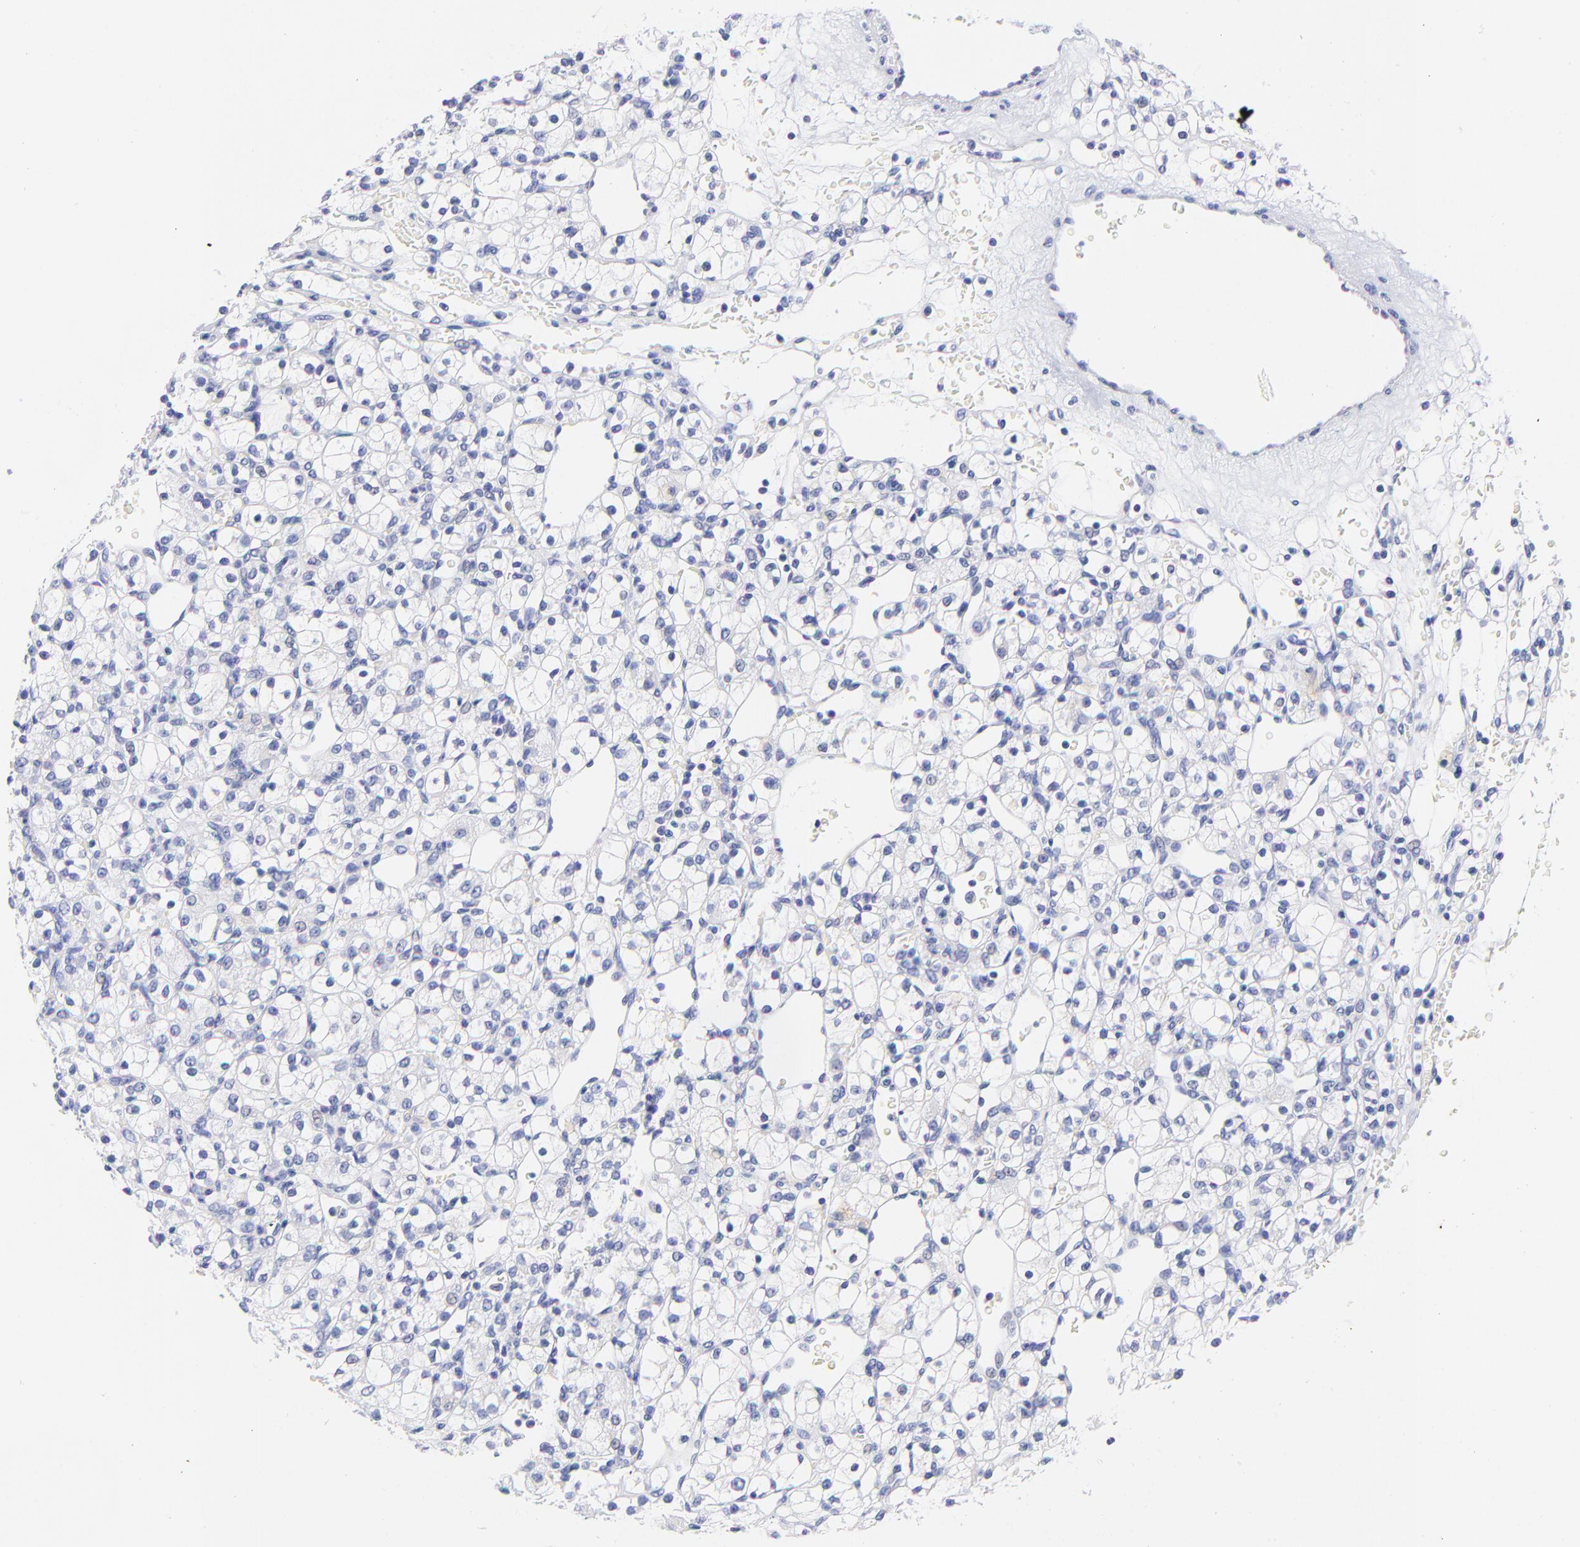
{"staining": {"intensity": "negative", "quantity": "none", "location": "none"}, "tissue": "renal cancer", "cell_type": "Tumor cells", "image_type": "cancer", "snomed": [{"axis": "morphology", "description": "Adenocarcinoma, NOS"}, {"axis": "topography", "description": "Kidney"}], "caption": "Micrograph shows no protein expression in tumor cells of adenocarcinoma (renal) tissue.", "gene": "HORMAD2", "patient": {"sex": "female", "age": 62}}